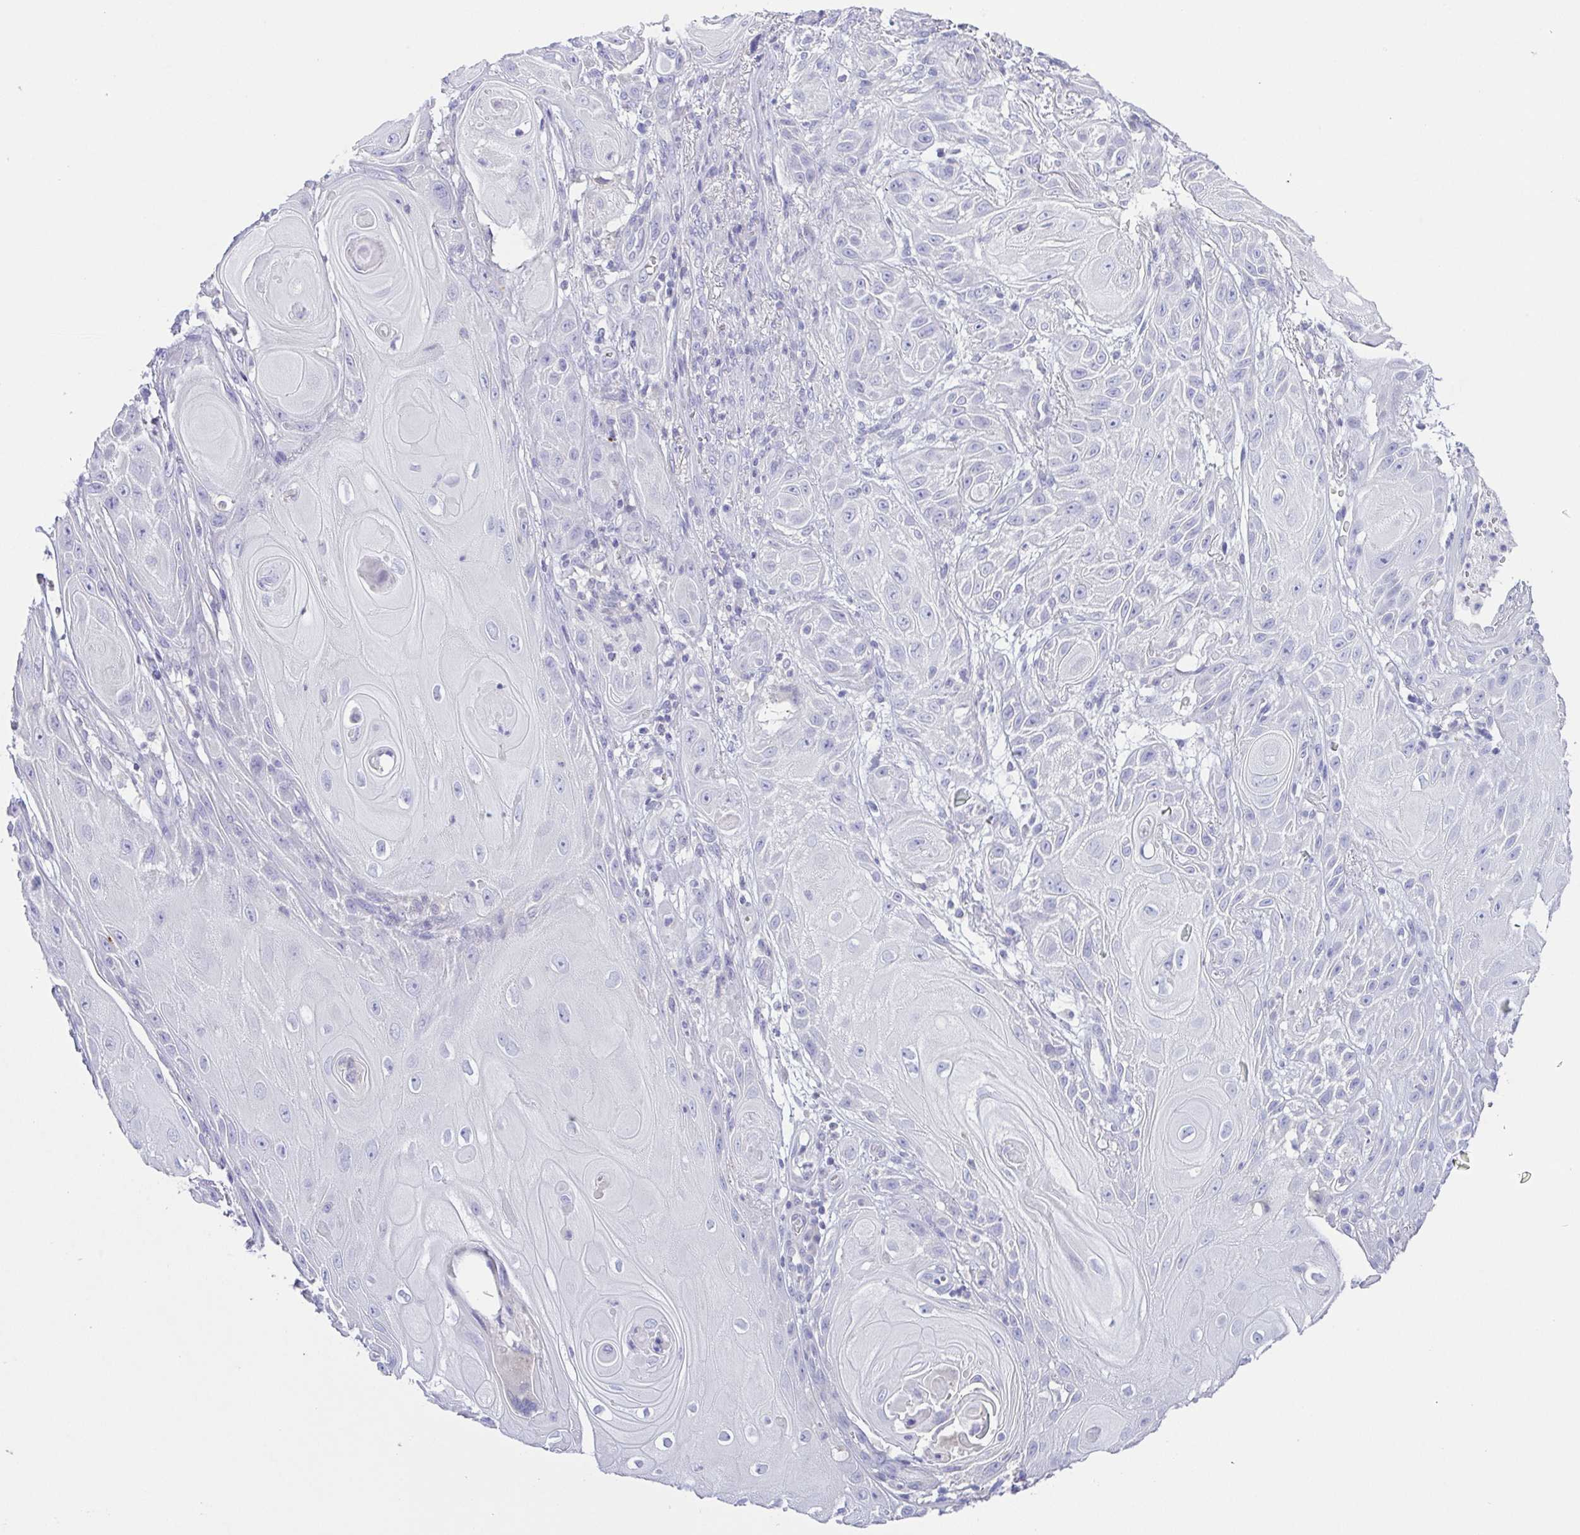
{"staining": {"intensity": "negative", "quantity": "none", "location": "none"}, "tissue": "skin cancer", "cell_type": "Tumor cells", "image_type": "cancer", "snomed": [{"axis": "morphology", "description": "Squamous cell carcinoma, NOS"}, {"axis": "topography", "description": "Skin"}], "caption": "Immunohistochemical staining of human squamous cell carcinoma (skin) shows no significant expression in tumor cells.", "gene": "PKDREJ", "patient": {"sex": "male", "age": 62}}